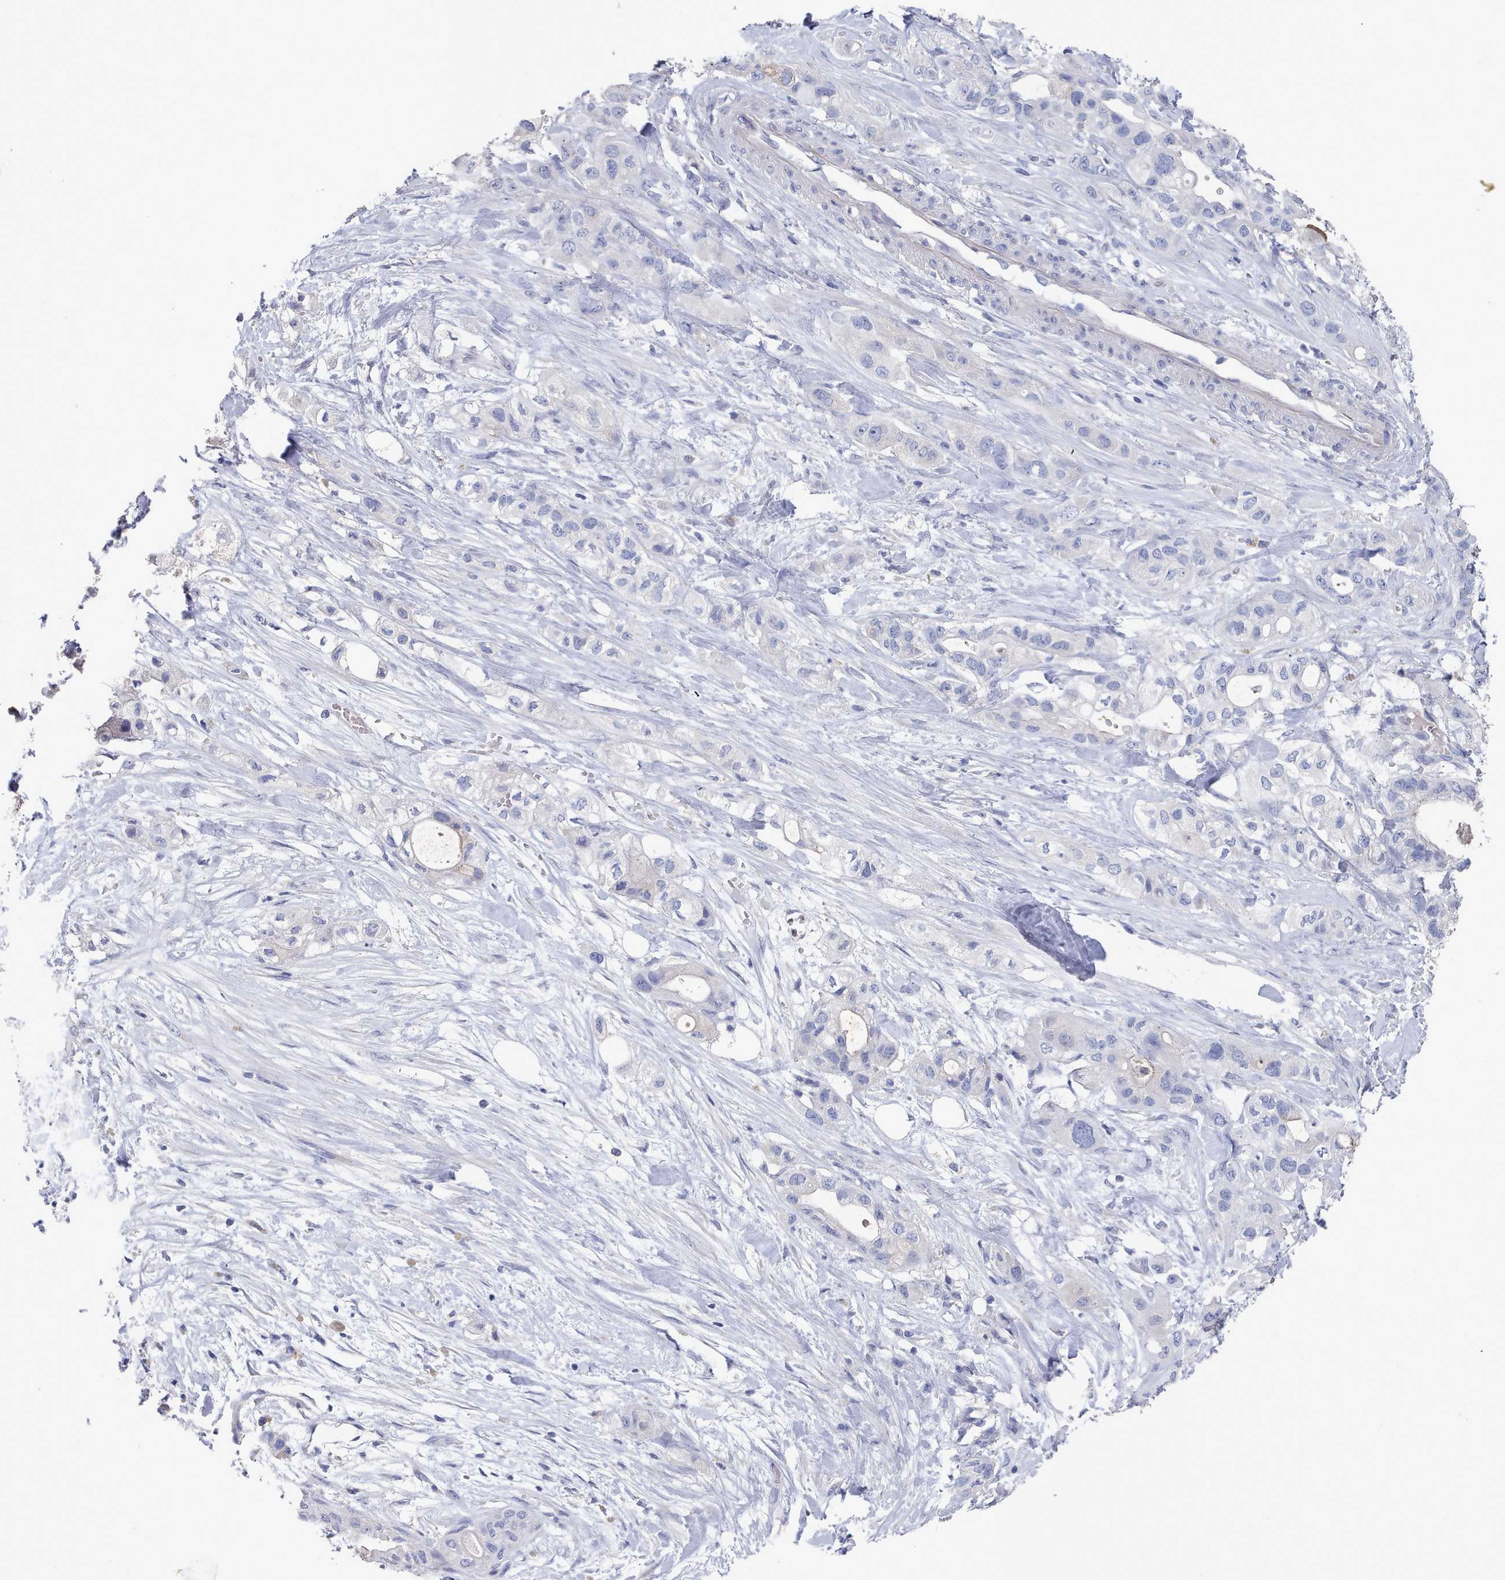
{"staining": {"intensity": "negative", "quantity": "none", "location": "none"}, "tissue": "pancreatic cancer", "cell_type": "Tumor cells", "image_type": "cancer", "snomed": [{"axis": "morphology", "description": "Adenocarcinoma, NOS"}, {"axis": "topography", "description": "Pancreas"}], "caption": "Immunohistochemistry (IHC) micrograph of neoplastic tissue: pancreatic cancer stained with DAB (3,3'-diaminobenzidine) shows no significant protein positivity in tumor cells. Brightfield microscopy of immunohistochemistry (IHC) stained with DAB (3,3'-diaminobenzidine) (brown) and hematoxylin (blue), captured at high magnification.", "gene": "ACAD11", "patient": {"sex": "male", "age": 44}}